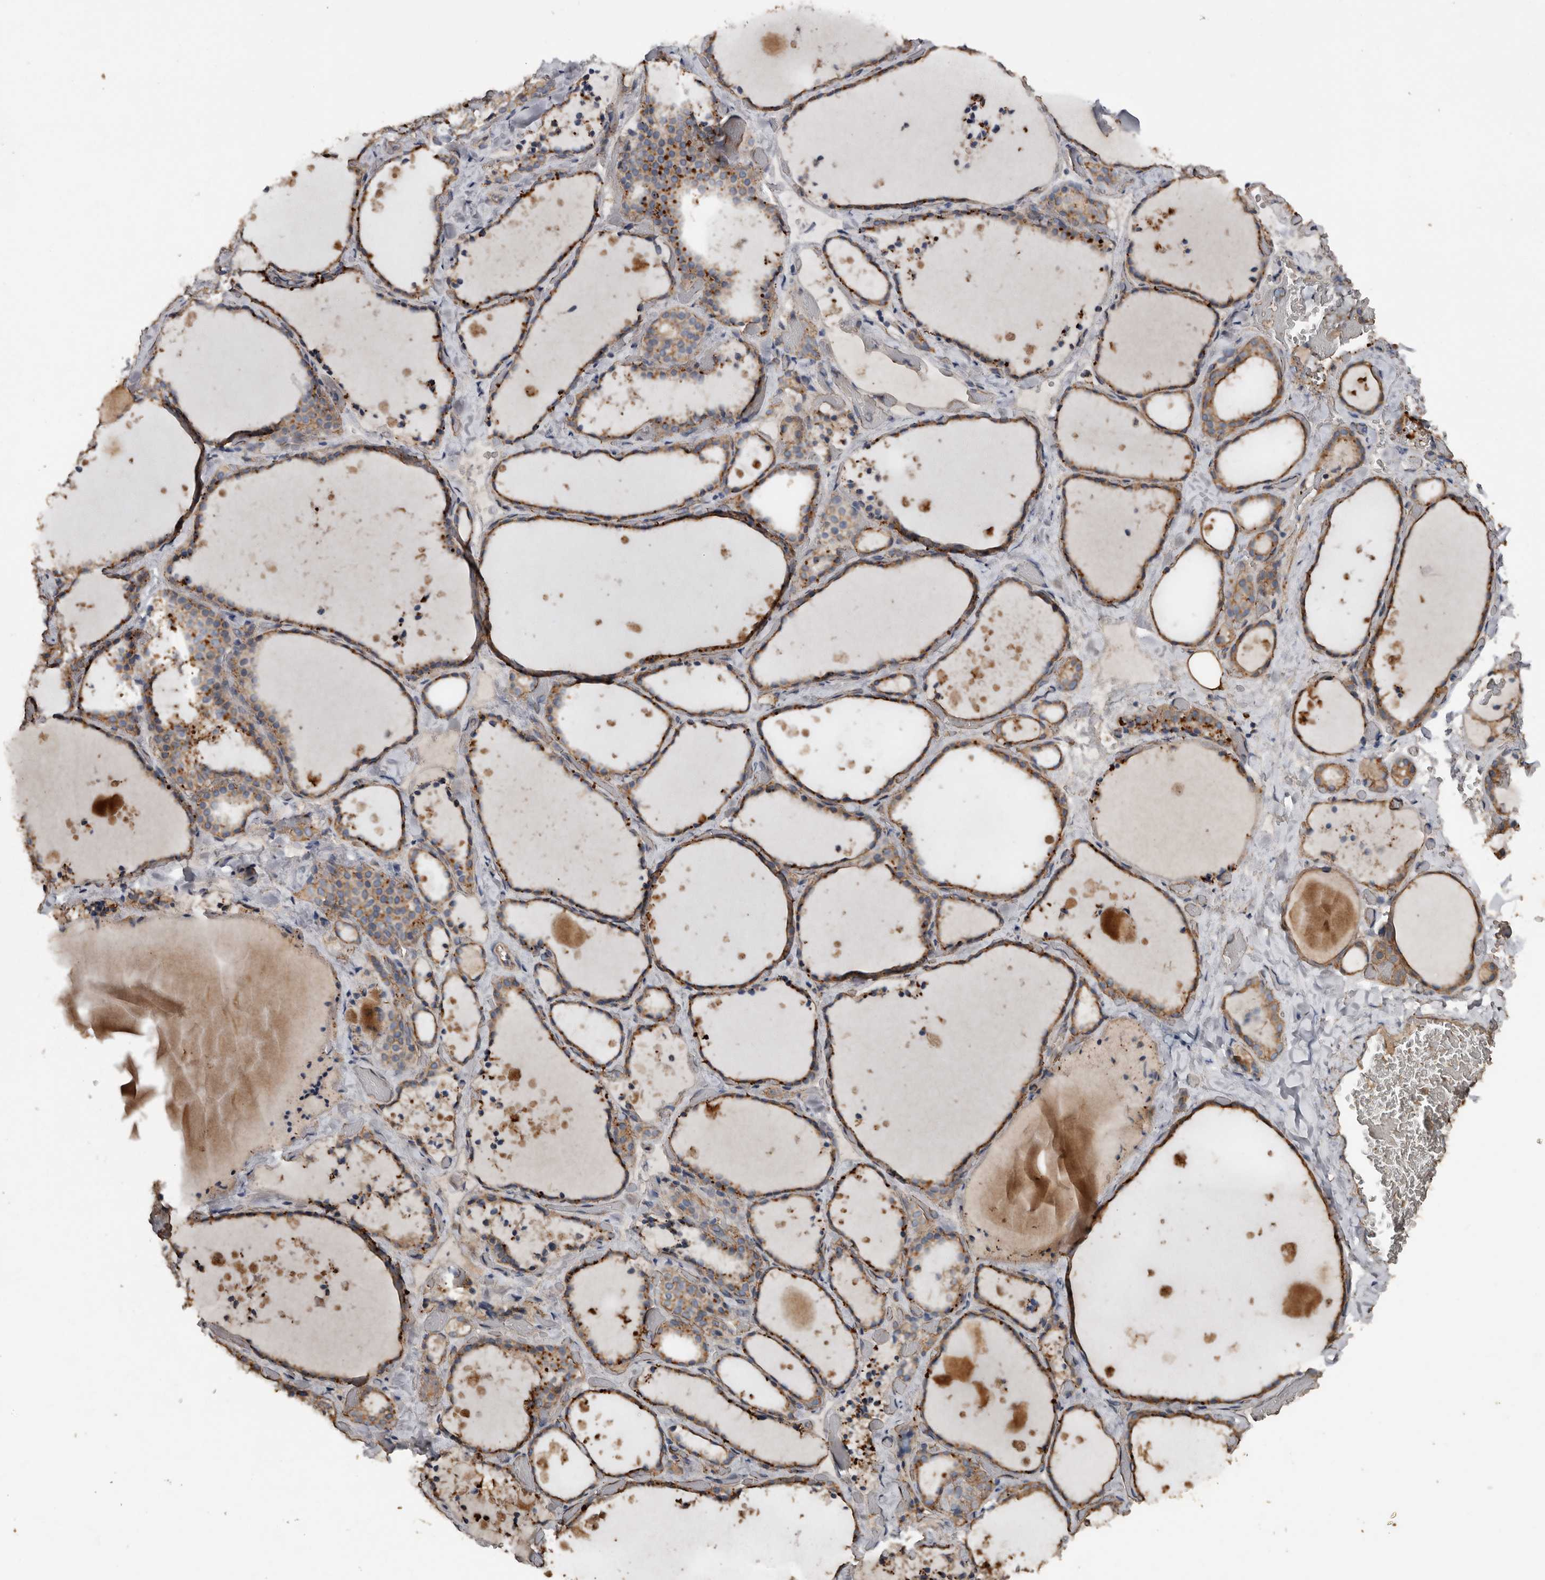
{"staining": {"intensity": "moderate", "quantity": ">75%", "location": "cytoplasmic/membranous"}, "tissue": "thyroid gland", "cell_type": "Glandular cells", "image_type": "normal", "snomed": [{"axis": "morphology", "description": "Normal tissue, NOS"}, {"axis": "topography", "description": "Thyroid gland"}], "caption": "Immunohistochemical staining of benign thyroid gland shows moderate cytoplasmic/membranous protein positivity in about >75% of glandular cells.", "gene": "HYAL4", "patient": {"sex": "female", "age": 44}}